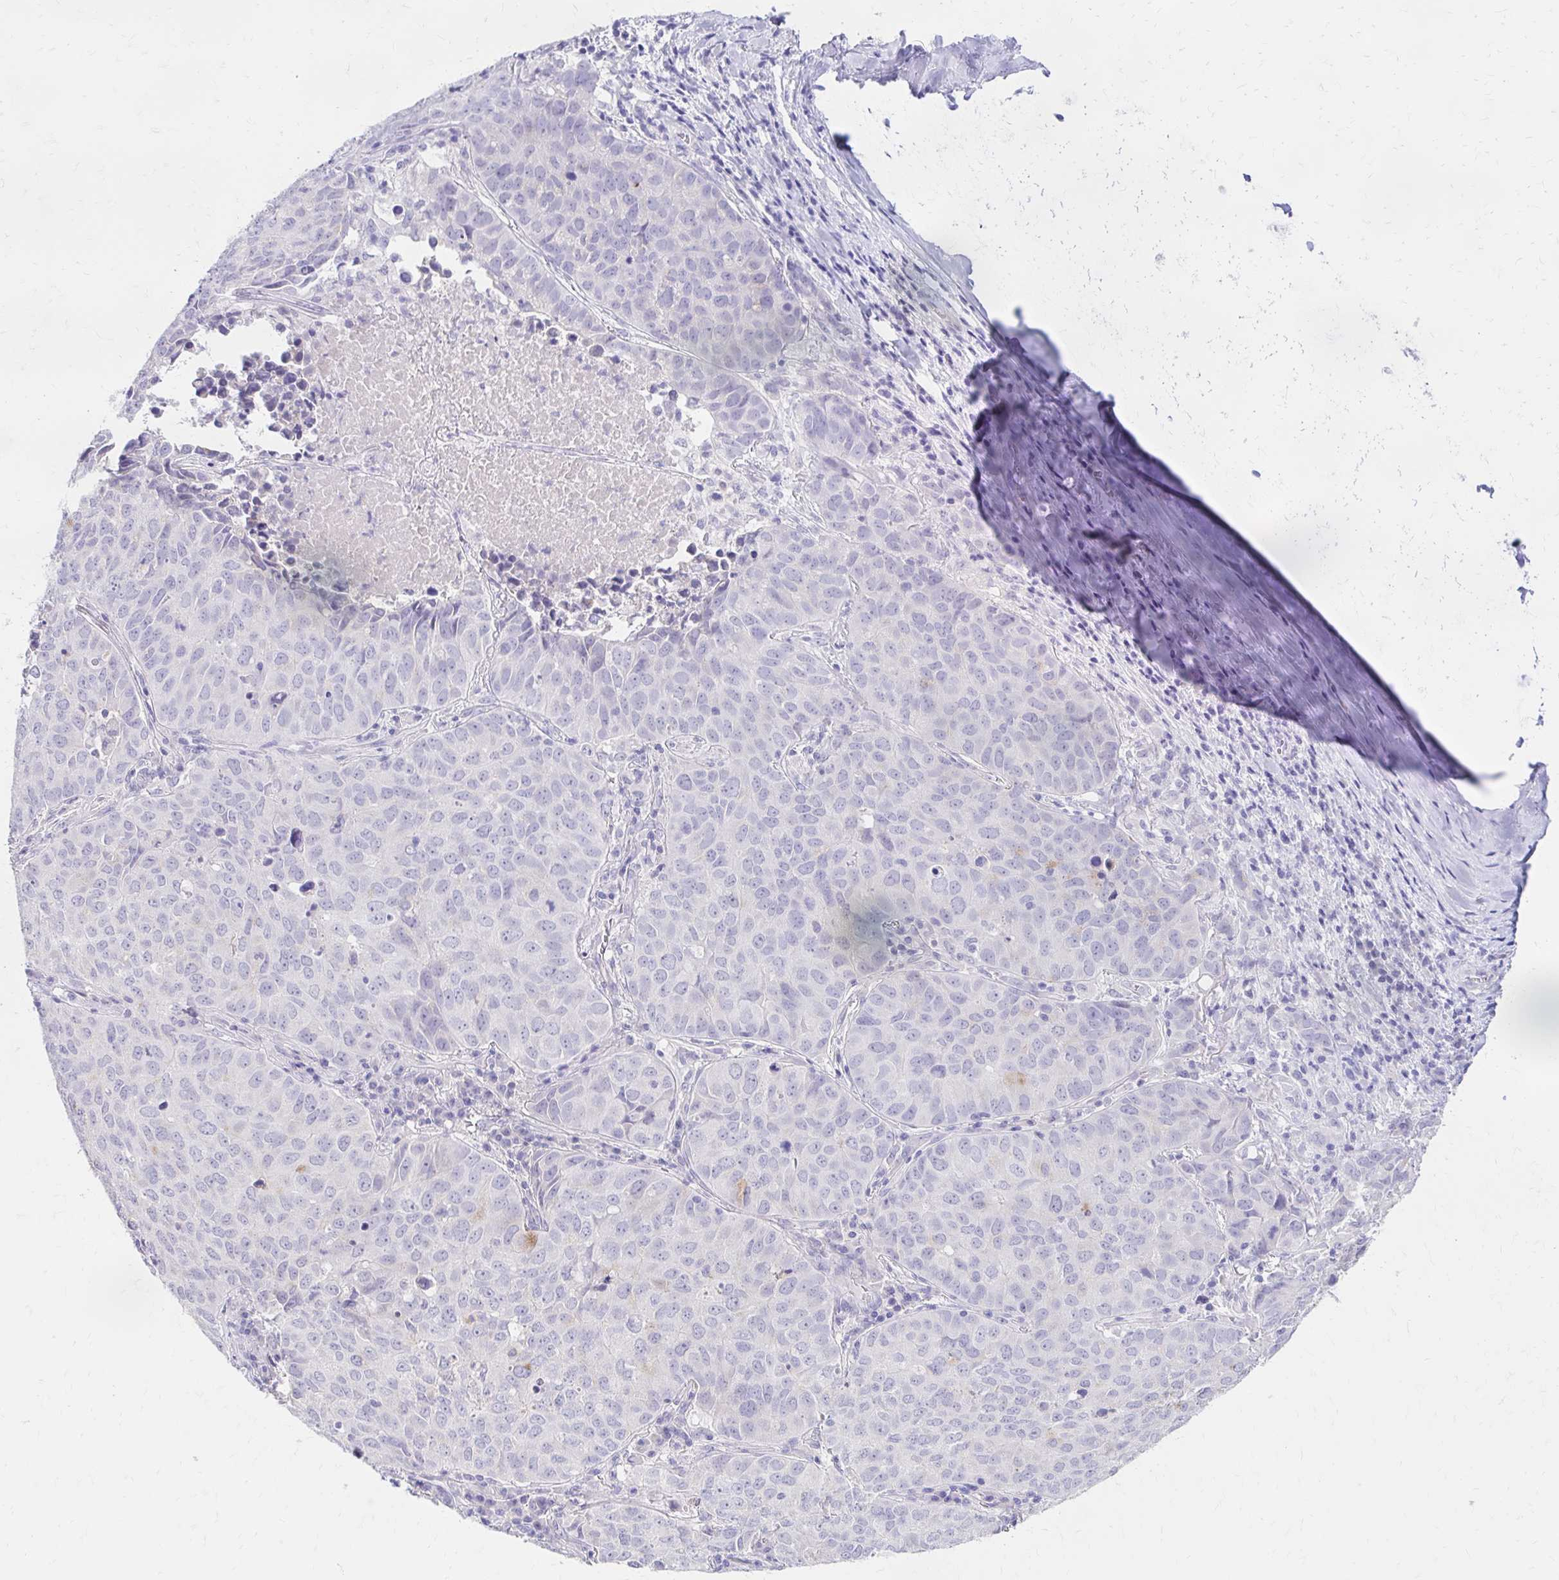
{"staining": {"intensity": "negative", "quantity": "none", "location": "none"}, "tissue": "lung cancer", "cell_type": "Tumor cells", "image_type": "cancer", "snomed": [{"axis": "morphology", "description": "Adenocarcinoma, NOS"}, {"axis": "topography", "description": "Lung"}], "caption": "DAB (3,3'-diaminobenzidine) immunohistochemical staining of lung cancer shows no significant expression in tumor cells.", "gene": "AZGP1", "patient": {"sex": "female", "age": 50}}